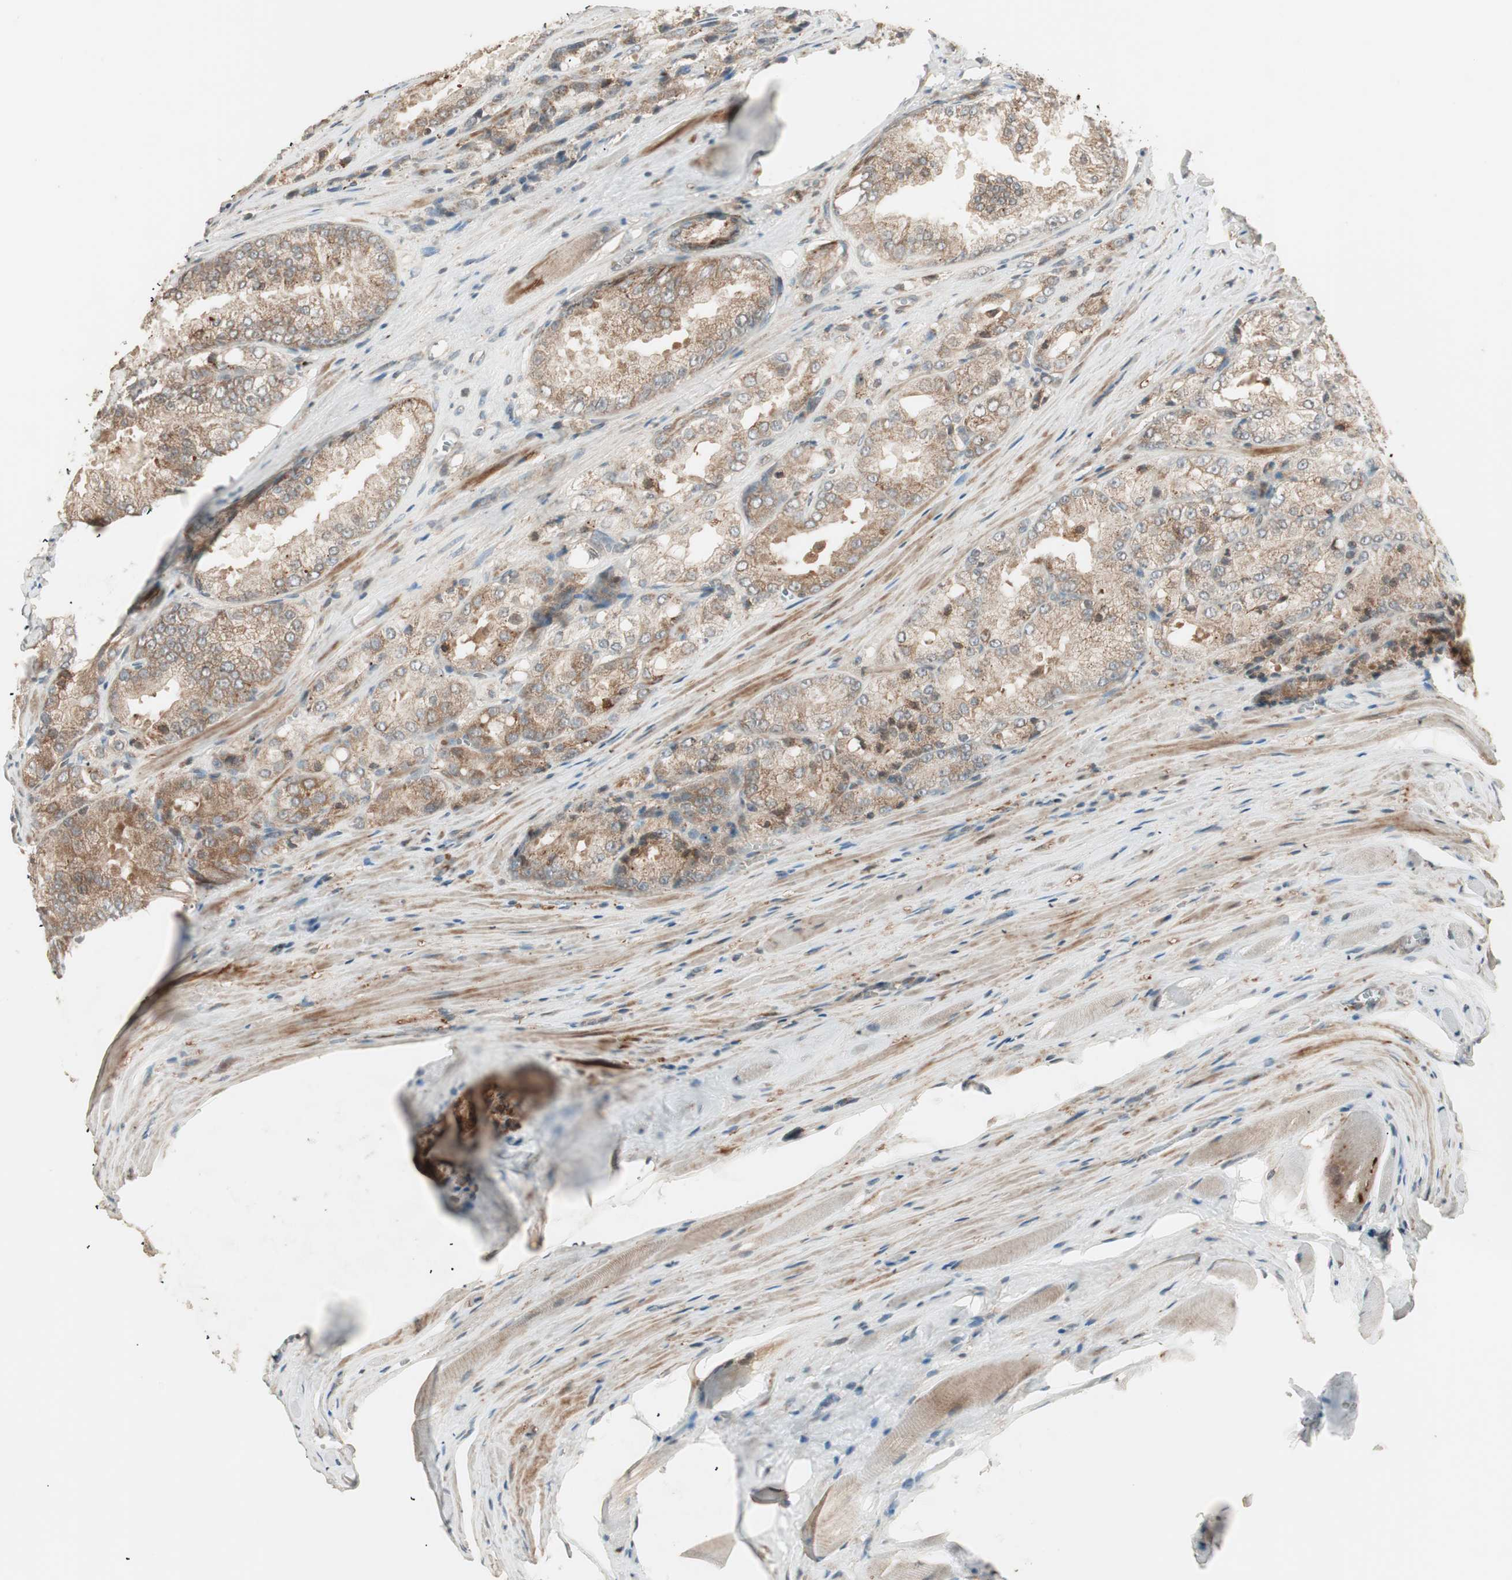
{"staining": {"intensity": "moderate", "quantity": ">75%", "location": "cytoplasmic/membranous"}, "tissue": "prostate cancer", "cell_type": "Tumor cells", "image_type": "cancer", "snomed": [{"axis": "morphology", "description": "Adenocarcinoma, Low grade"}, {"axis": "topography", "description": "Prostate"}], "caption": "Prostate cancer (low-grade adenocarcinoma) stained with a brown dye demonstrates moderate cytoplasmic/membranous positive staining in about >75% of tumor cells.", "gene": "SFRP1", "patient": {"sex": "male", "age": 64}}